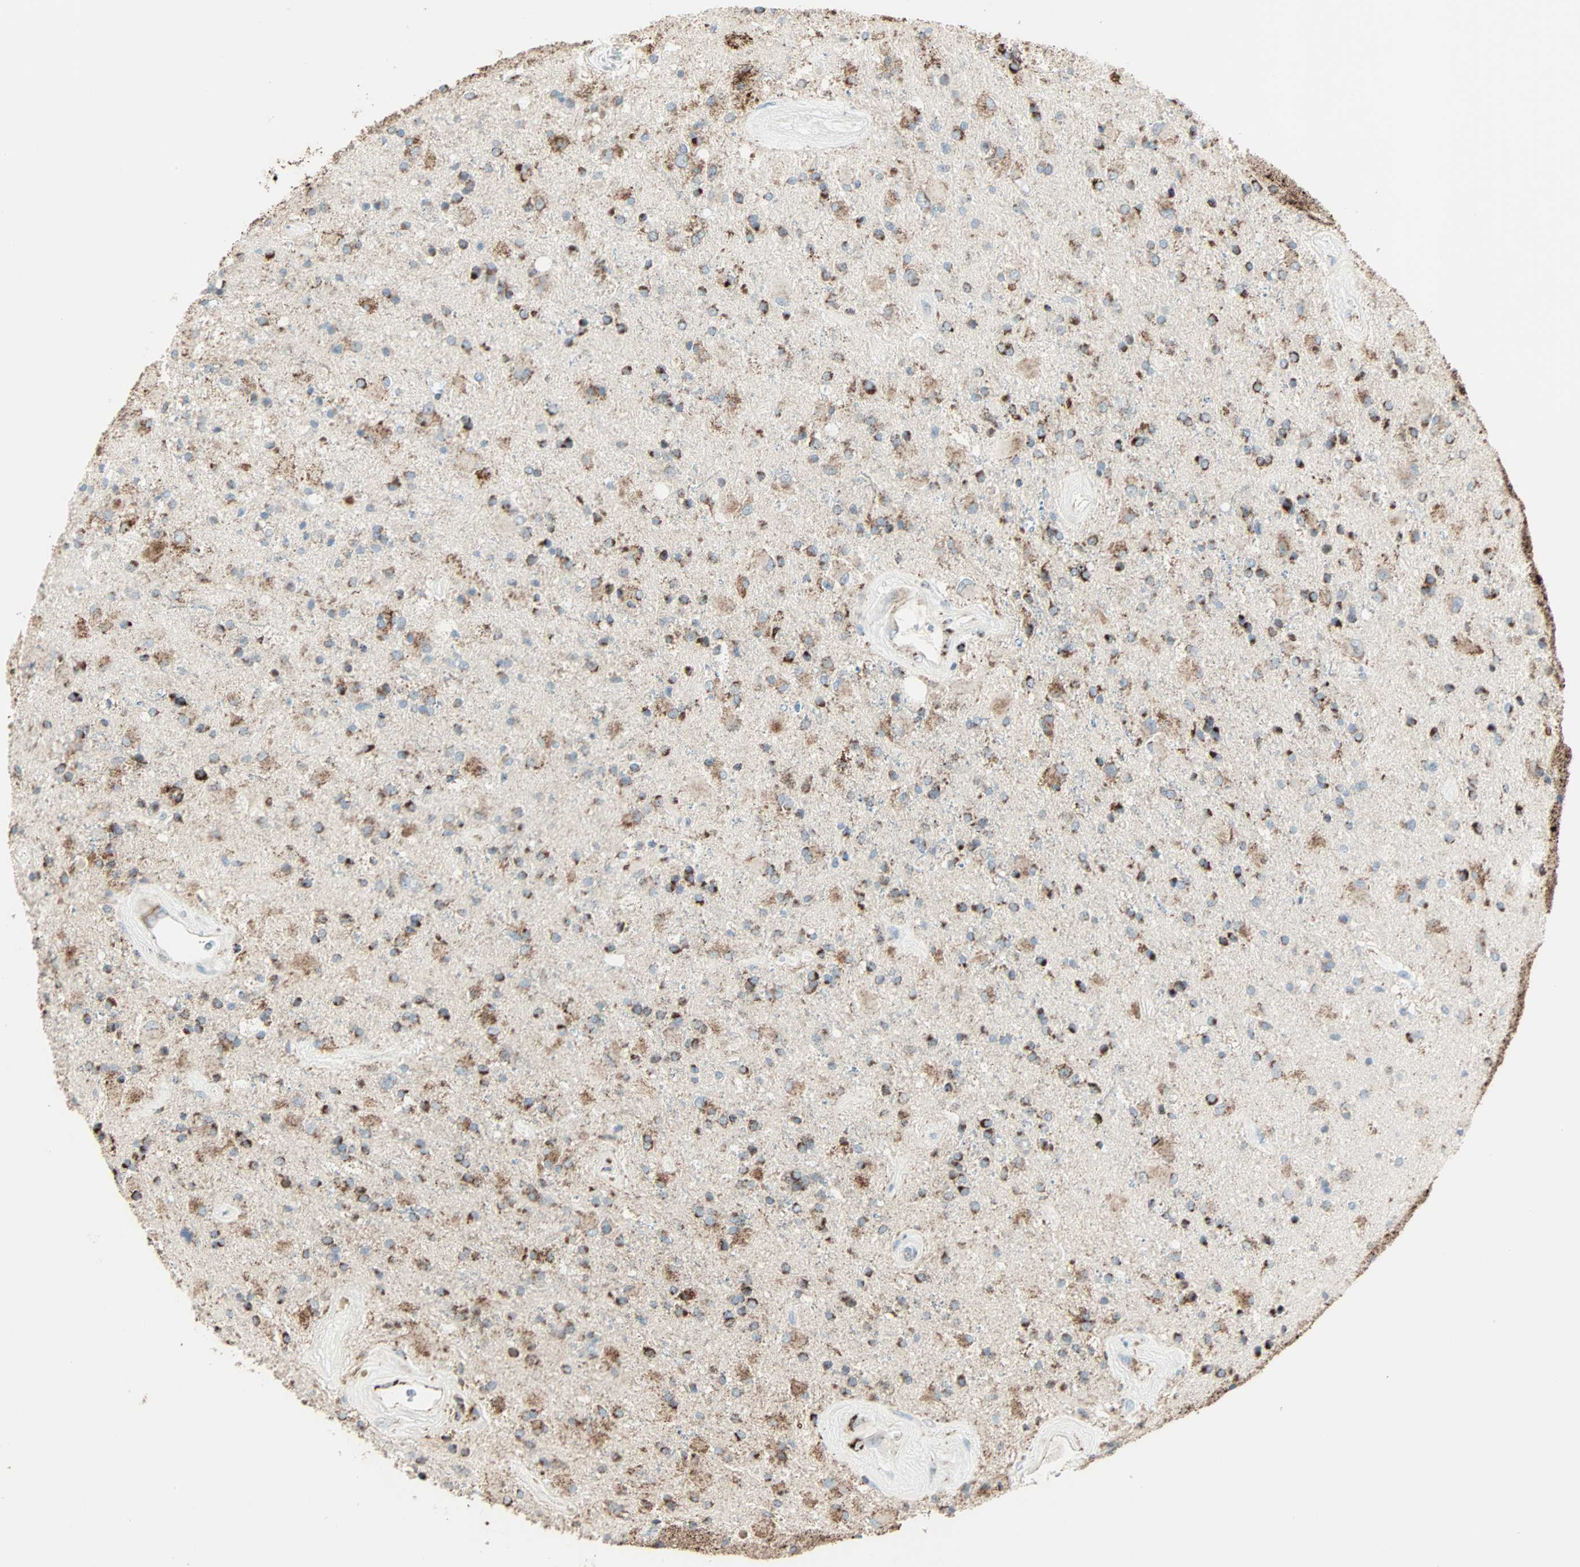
{"staining": {"intensity": "strong", "quantity": ">75%", "location": "cytoplasmic/membranous"}, "tissue": "glioma", "cell_type": "Tumor cells", "image_type": "cancer", "snomed": [{"axis": "morphology", "description": "Glioma, malignant, Low grade"}, {"axis": "topography", "description": "Brain"}], "caption": "A high-resolution histopathology image shows immunohistochemistry staining of glioma, which shows strong cytoplasmic/membranous staining in about >75% of tumor cells.", "gene": "IDH2", "patient": {"sex": "male", "age": 58}}